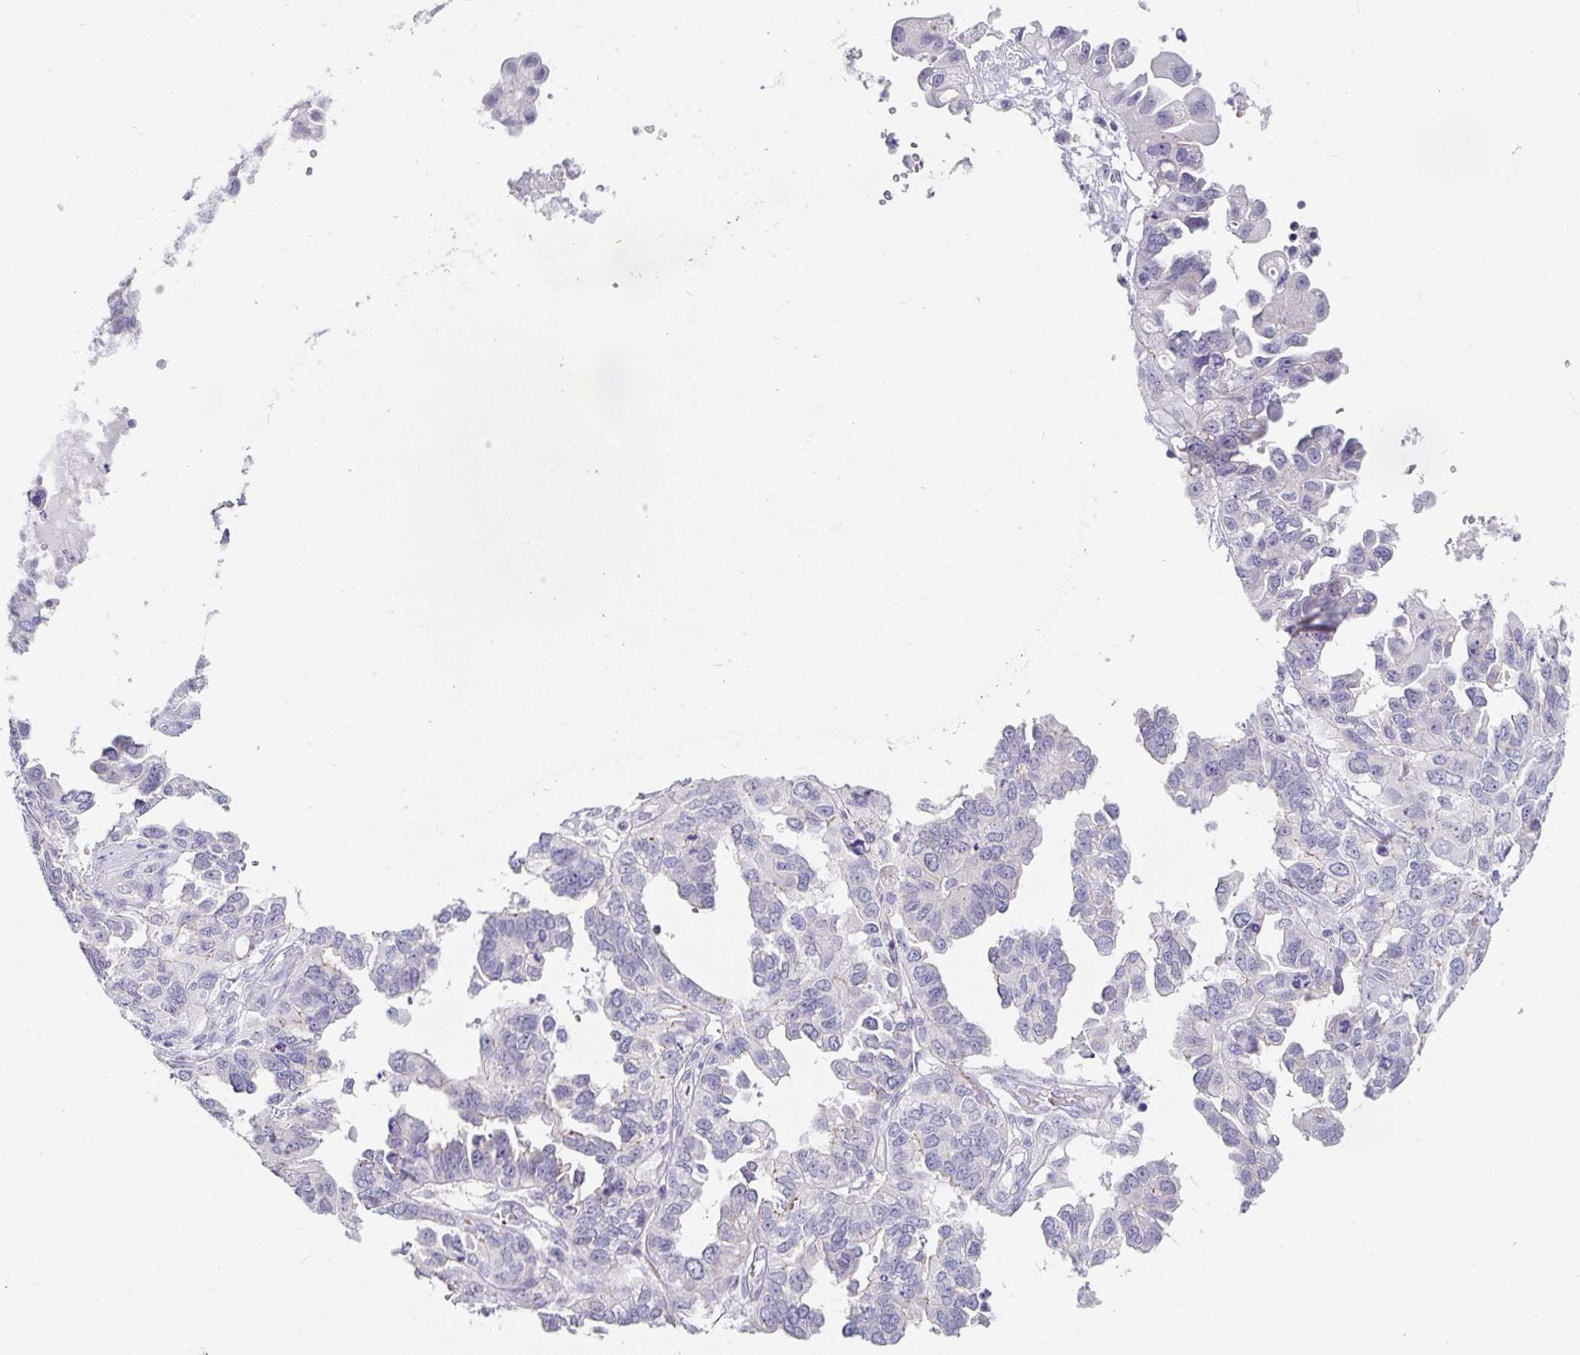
{"staining": {"intensity": "negative", "quantity": "none", "location": "none"}, "tissue": "ovarian cancer", "cell_type": "Tumor cells", "image_type": "cancer", "snomed": [{"axis": "morphology", "description": "Cystadenocarcinoma, serous, NOS"}, {"axis": "topography", "description": "Ovary"}], "caption": "An image of human ovarian cancer is negative for staining in tumor cells.", "gene": "PDX1", "patient": {"sex": "female", "age": 53}}